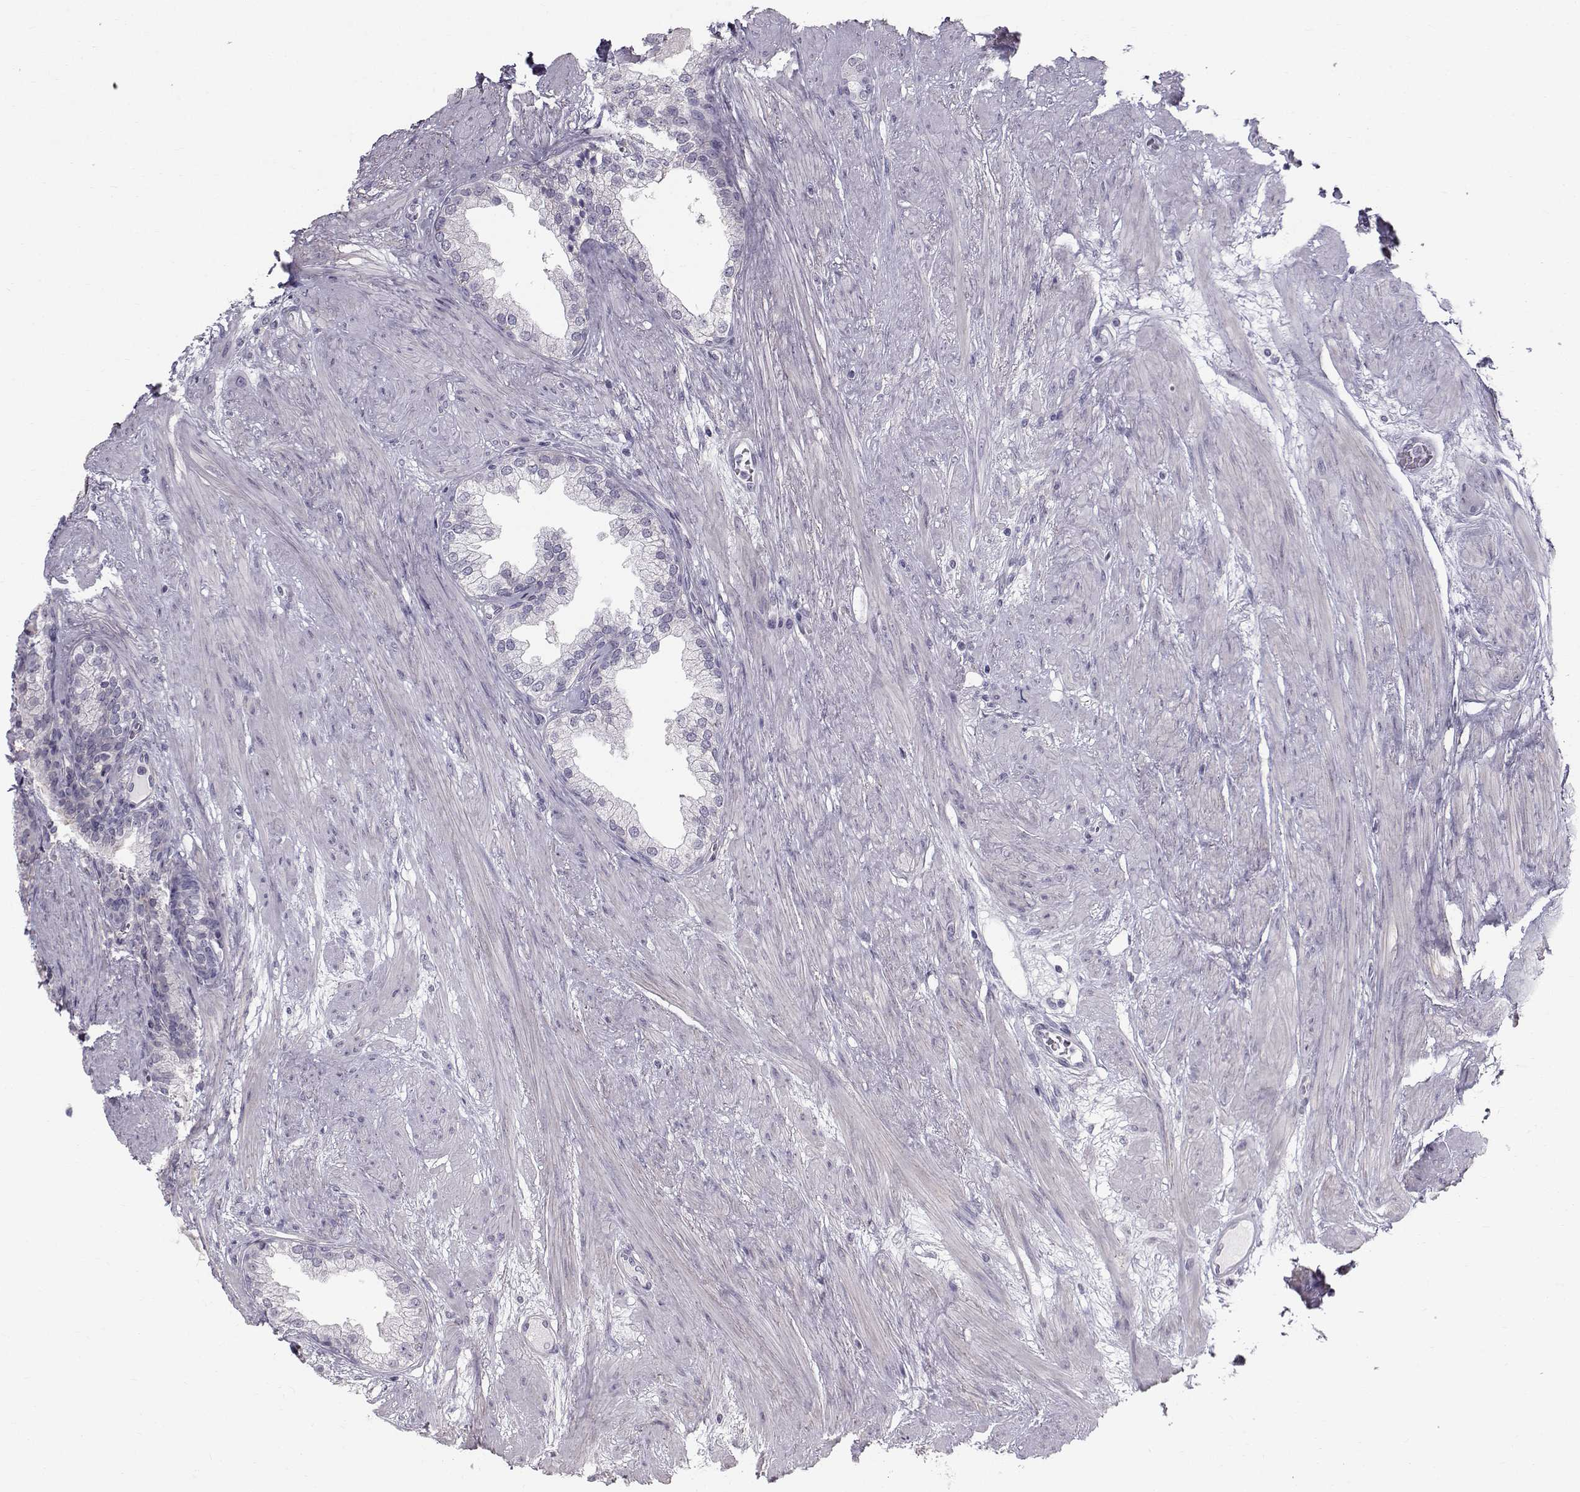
{"staining": {"intensity": "negative", "quantity": "none", "location": "none"}, "tissue": "prostate cancer", "cell_type": "Tumor cells", "image_type": "cancer", "snomed": [{"axis": "morphology", "description": "Adenocarcinoma, NOS"}, {"axis": "topography", "description": "Prostate"}], "caption": "Immunohistochemistry (IHC) micrograph of prostate cancer stained for a protein (brown), which demonstrates no expression in tumor cells.", "gene": "SPDYE4", "patient": {"sex": "male", "age": 69}}